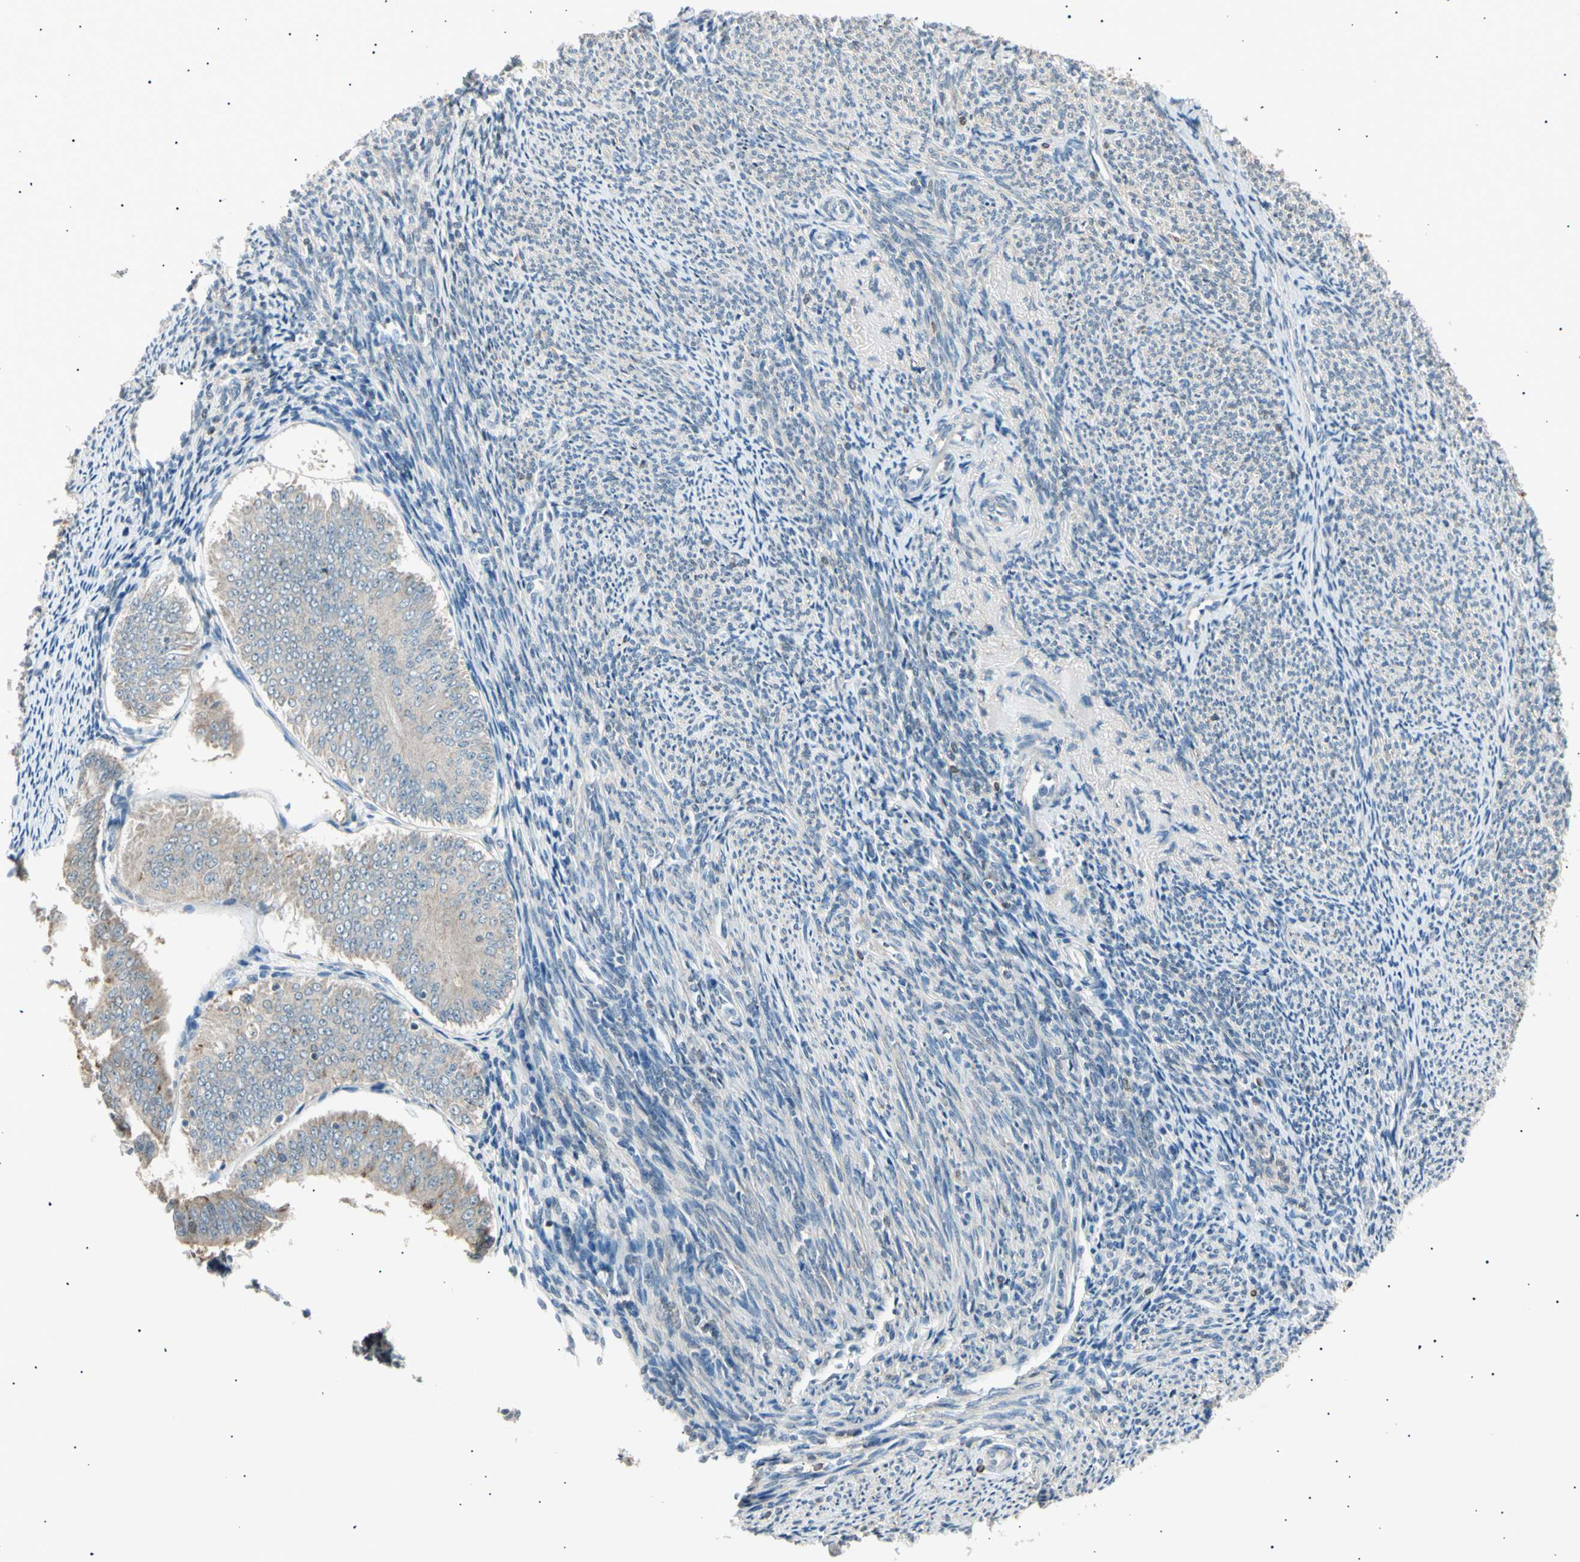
{"staining": {"intensity": "weak", "quantity": ">75%", "location": "cytoplasmic/membranous"}, "tissue": "endometrial cancer", "cell_type": "Tumor cells", "image_type": "cancer", "snomed": [{"axis": "morphology", "description": "Adenocarcinoma, NOS"}, {"axis": "topography", "description": "Endometrium"}], "caption": "Immunohistochemical staining of human endometrial adenocarcinoma demonstrates weak cytoplasmic/membranous protein positivity in approximately >75% of tumor cells.", "gene": "LHPP", "patient": {"sex": "female", "age": 63}}